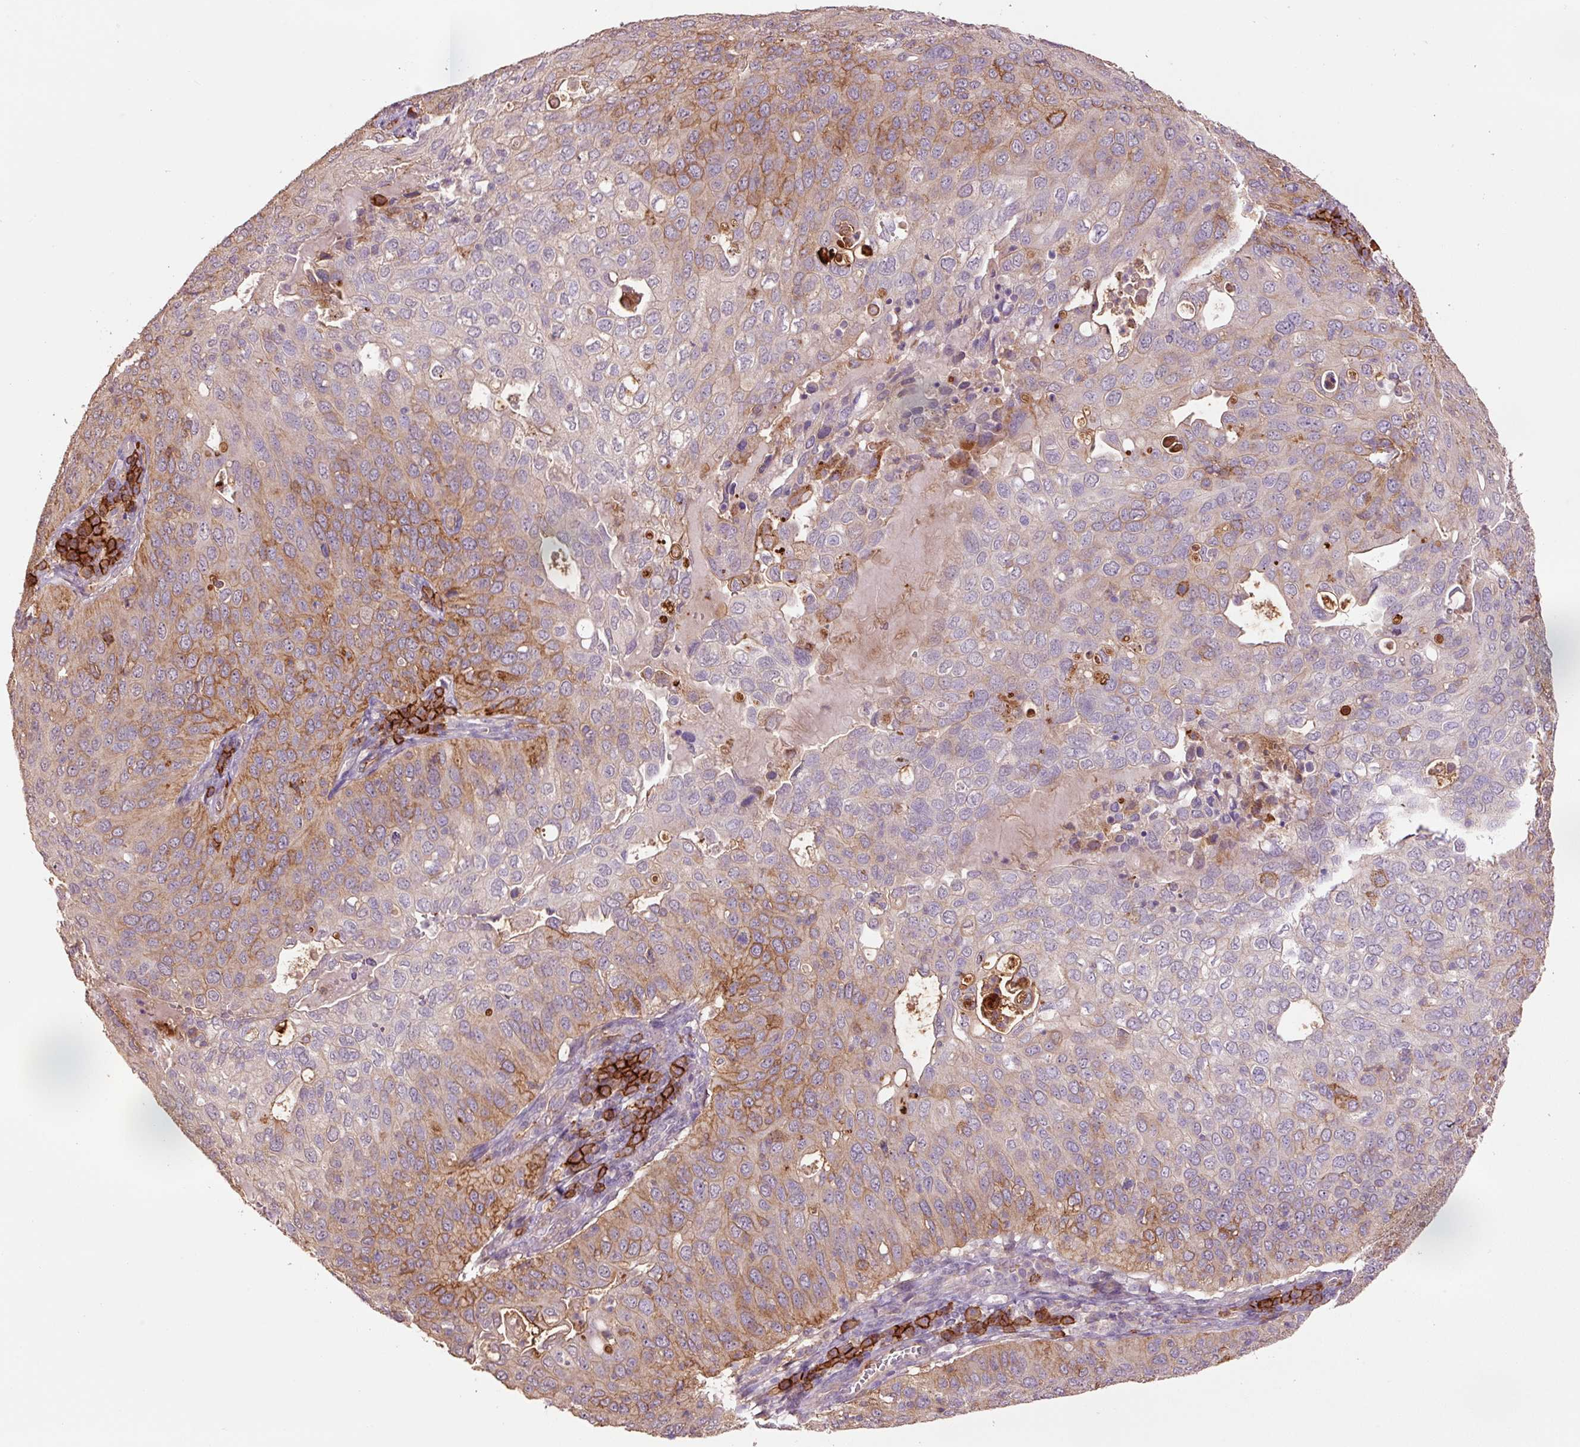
{"staining": {"intensity": "moderate", "quantity": "25%-75%", "location": "cytoplasmic/membranous"}, "tissue": "cervical cancer", "cell_type": "Tumor cells", "image_type": "cancer", "snomed": [{"axis": "morphology", "description": "Squamous cell carcinoma, NOS"}, {"axis": "topography", "description": "Cervix"}], "caption": "Immunohistochemical staining of human cervical cancer shows moderate cytoplasmic/membranous protein expression in about 25%-75% of tumor cells. The staining was performed using DAB (3,3'-diaminobenzidine), with brown indicating positive protein expression. Nuclei are stained blue with hematoxylin.", "gene": "SLC1A4", "patient": {"sex": "female", "age": 36}}